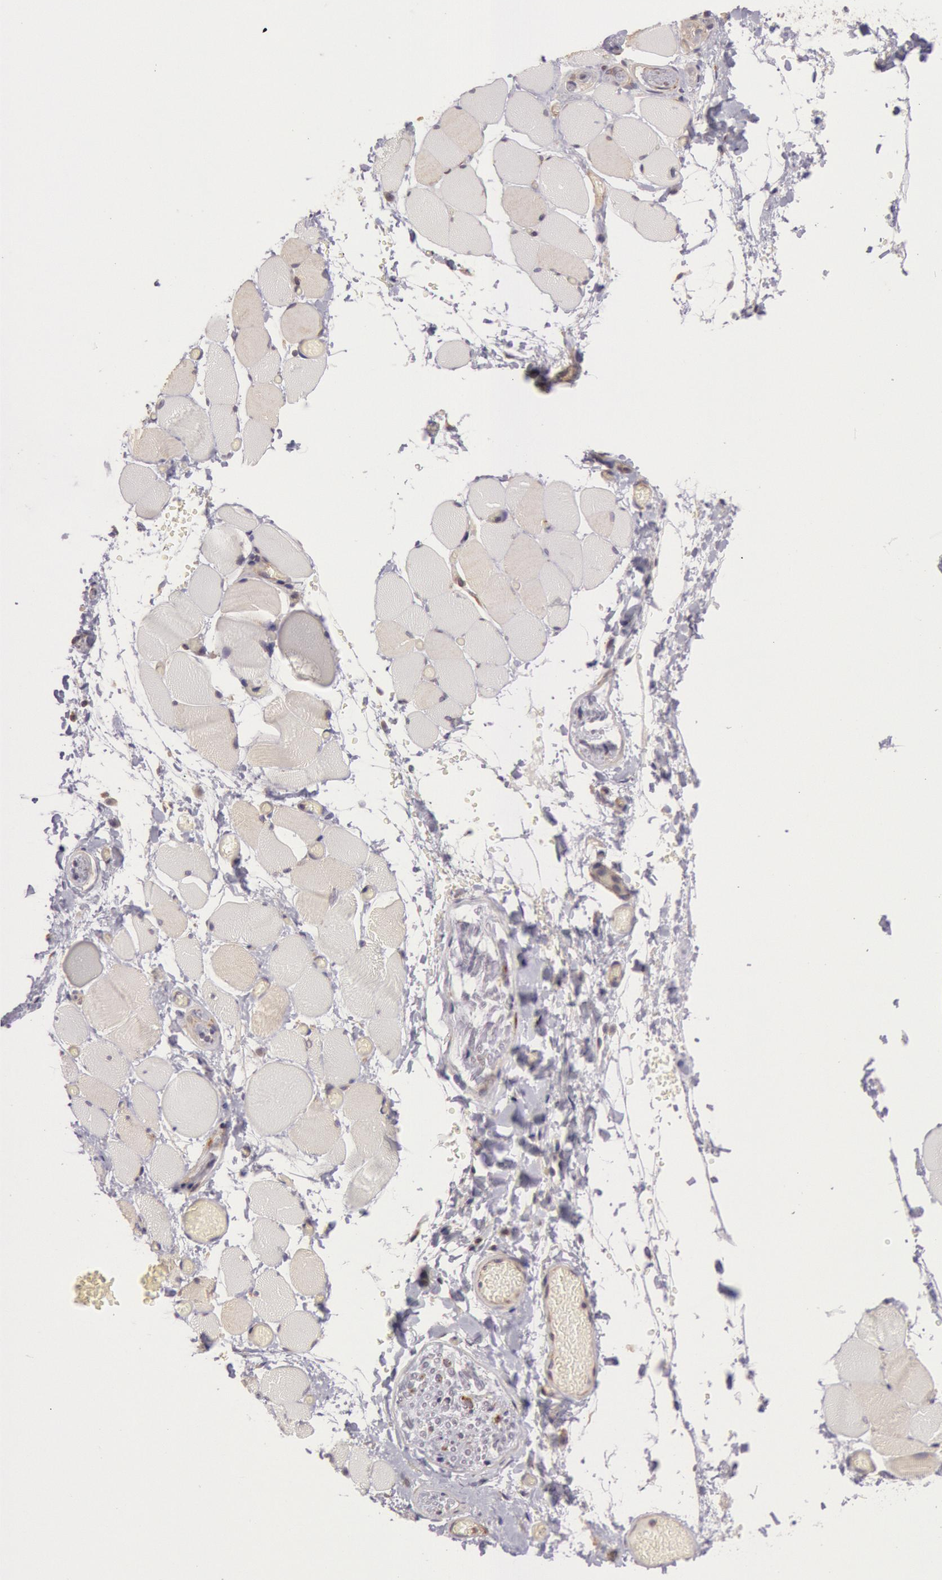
{"staining": {"intensity": "negative", "quantity": "none", "location": "none"}, "tissue": "skeletal muscle", "cell_type": "Myocytes", "image_type": "normal", "snomed": [{"axis": "morphology", "description": "Normal tissue, NOS"}, {"axis": "topography", "description": "Skeletal muscle"}, {"axis": "topography", "description": "Soft tissue"}], "caption": "Immunohistochemistry (IHC) of normal skeletal muscle exhibits no expression in myocytes. (DAB immunohistochemistry (IHC), high magnification).", "gene": "CHUK", "patient": {"sex": "female", "age": 58}}